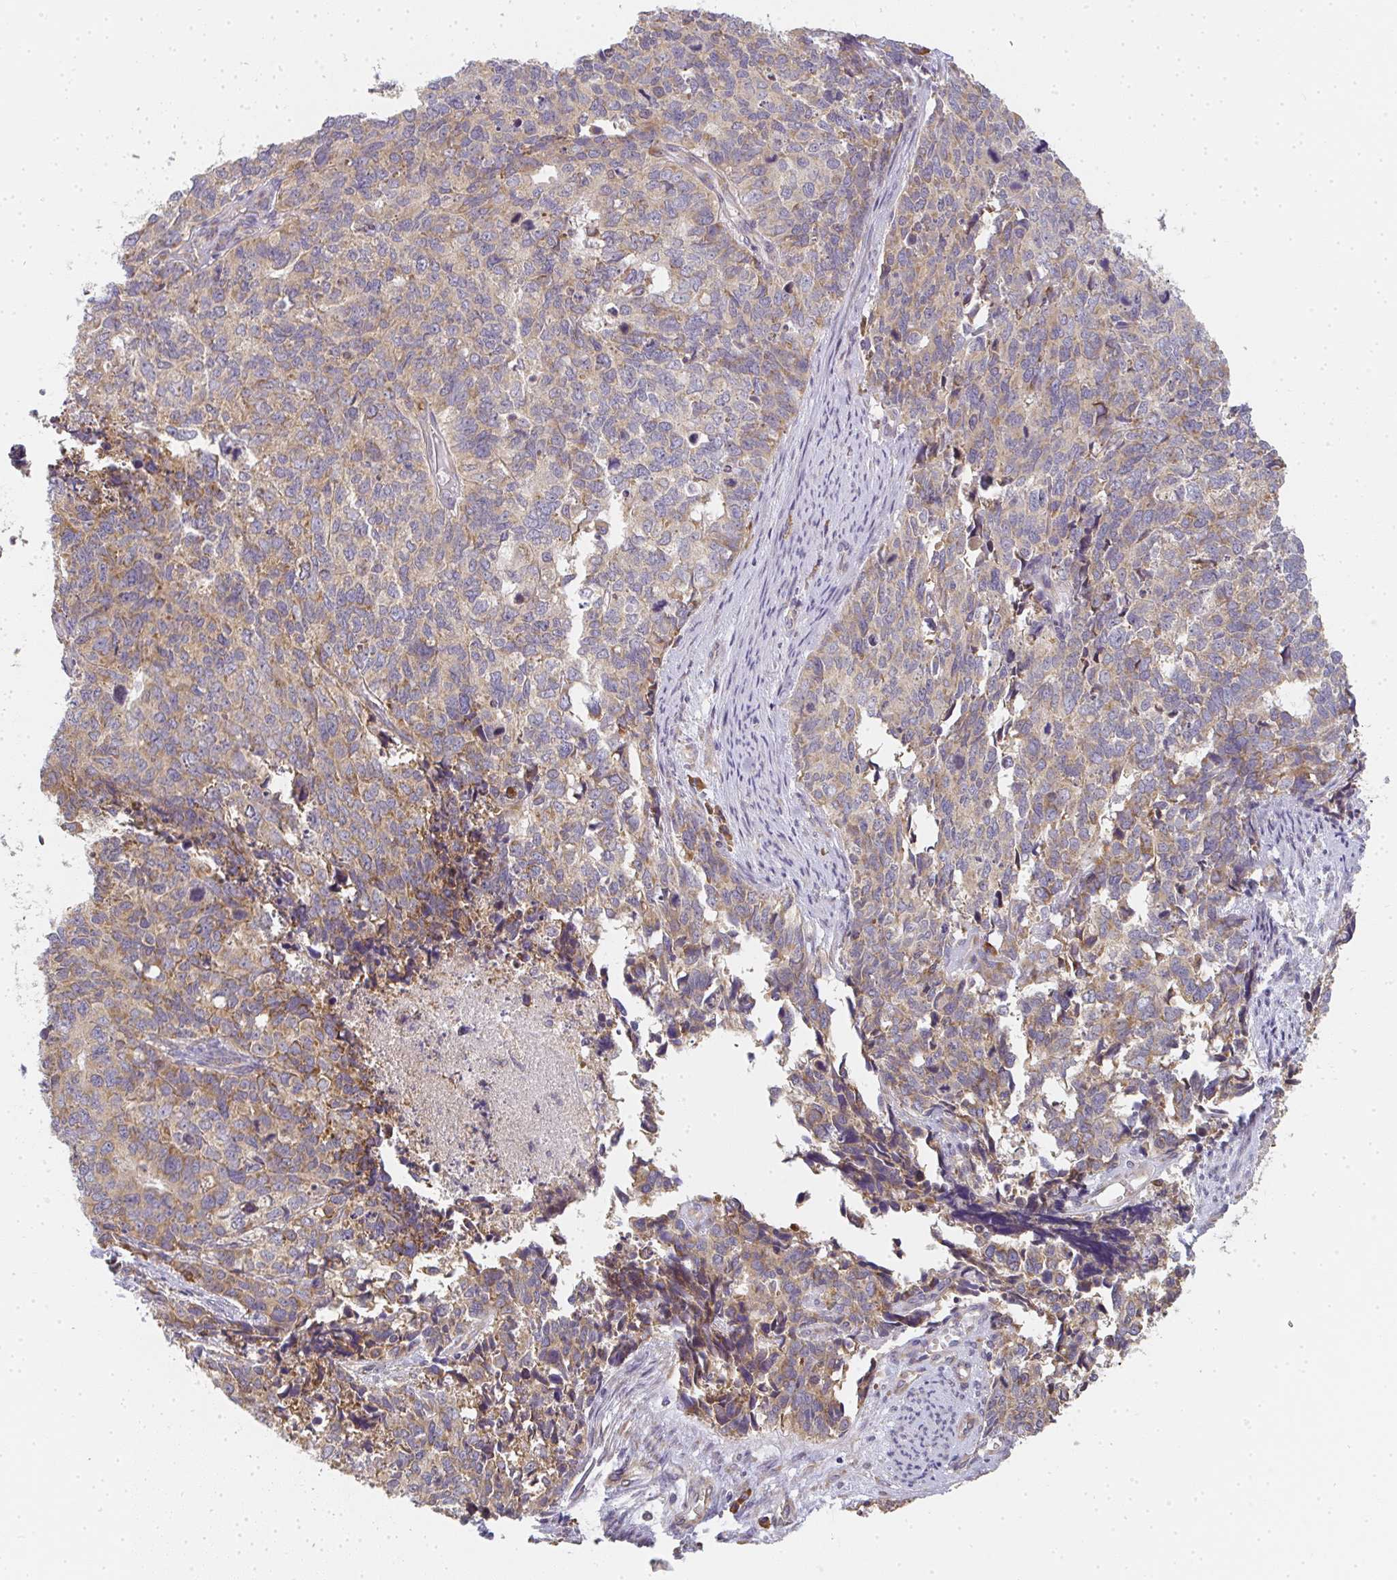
{"staining": {"intensity": "moderate", "quantity": "25%-75%", "location": "cytoplasmic/membranous"}, "tissue": "cervical cancer", "cell_type": "Tumor cells", "image_type": "cancer", "snomed": [{"axis": "morphology", "description": "Adenocarcinoma, NOS"}, {"axis": "topography", "description": "Cervix"}], "caption": "A brown stain labels moderate cytoplasmic/membranous staining of a protein in human cervical adenocarcinoma tumor cells.", "gene": "SLC35B3", "patient": {"sex": "female", "age": 63}}